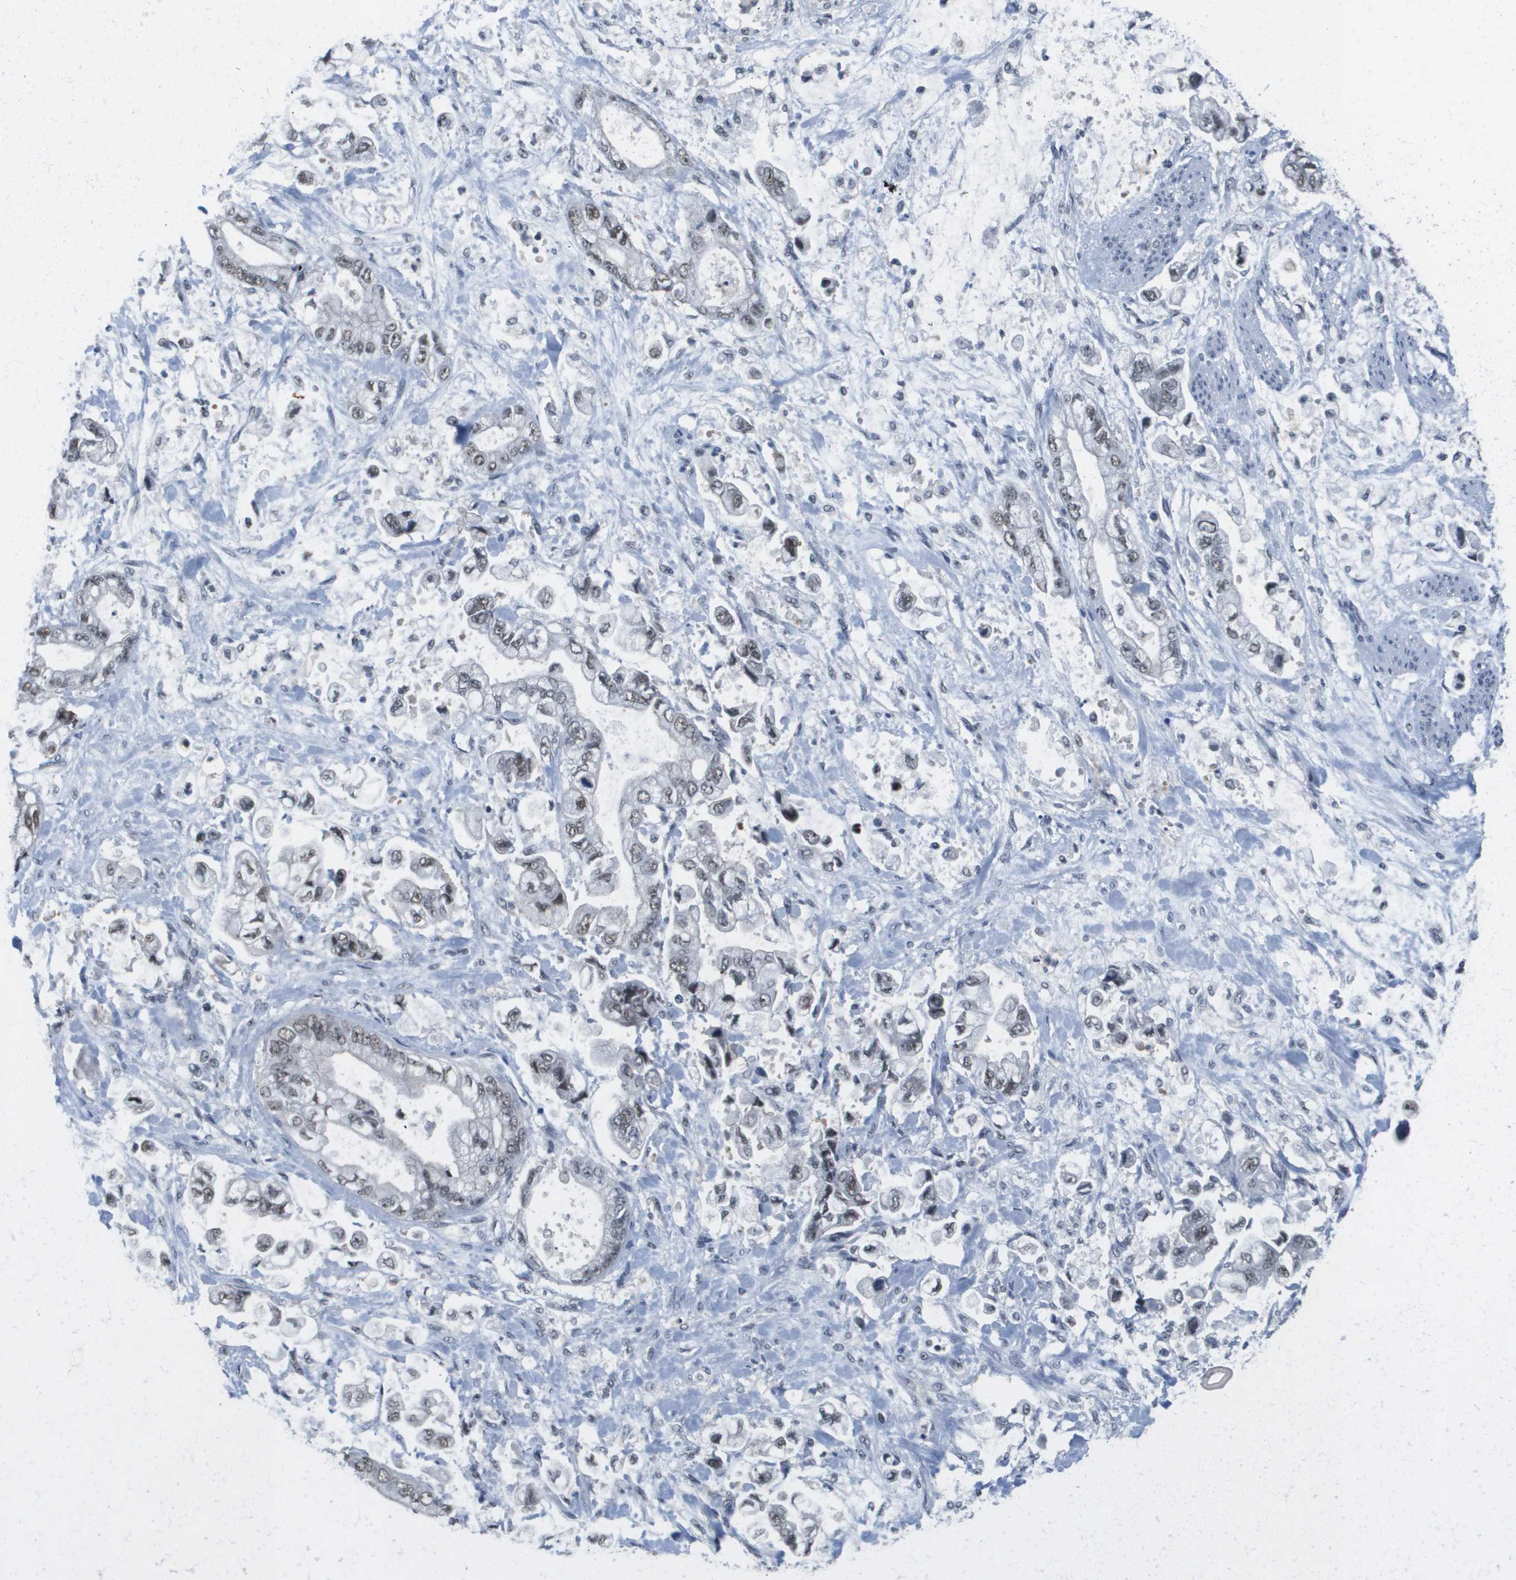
{"staining": {"intensity": "moderate", "quantity": ">75%", "location": "nuclear"}, "tissue": "stomach cancer", "cell_type": "Tumor cells", "image_type": "cancer", "snomed": [{"axis": "morphology", "description": "Normal tissue, NOS"}, {"axis": "morphology", "description": "Adenocarcinoma, NOS"}, {"axis": "topography", "description": "Stomach"}], "caption": "The immunohistochemical stain shows moderate nuclear staining in tumor cells of stomach adenocarcinoma tissue.", "gene": "ISY1", "patient": {"sex": "male", "age": 62}}